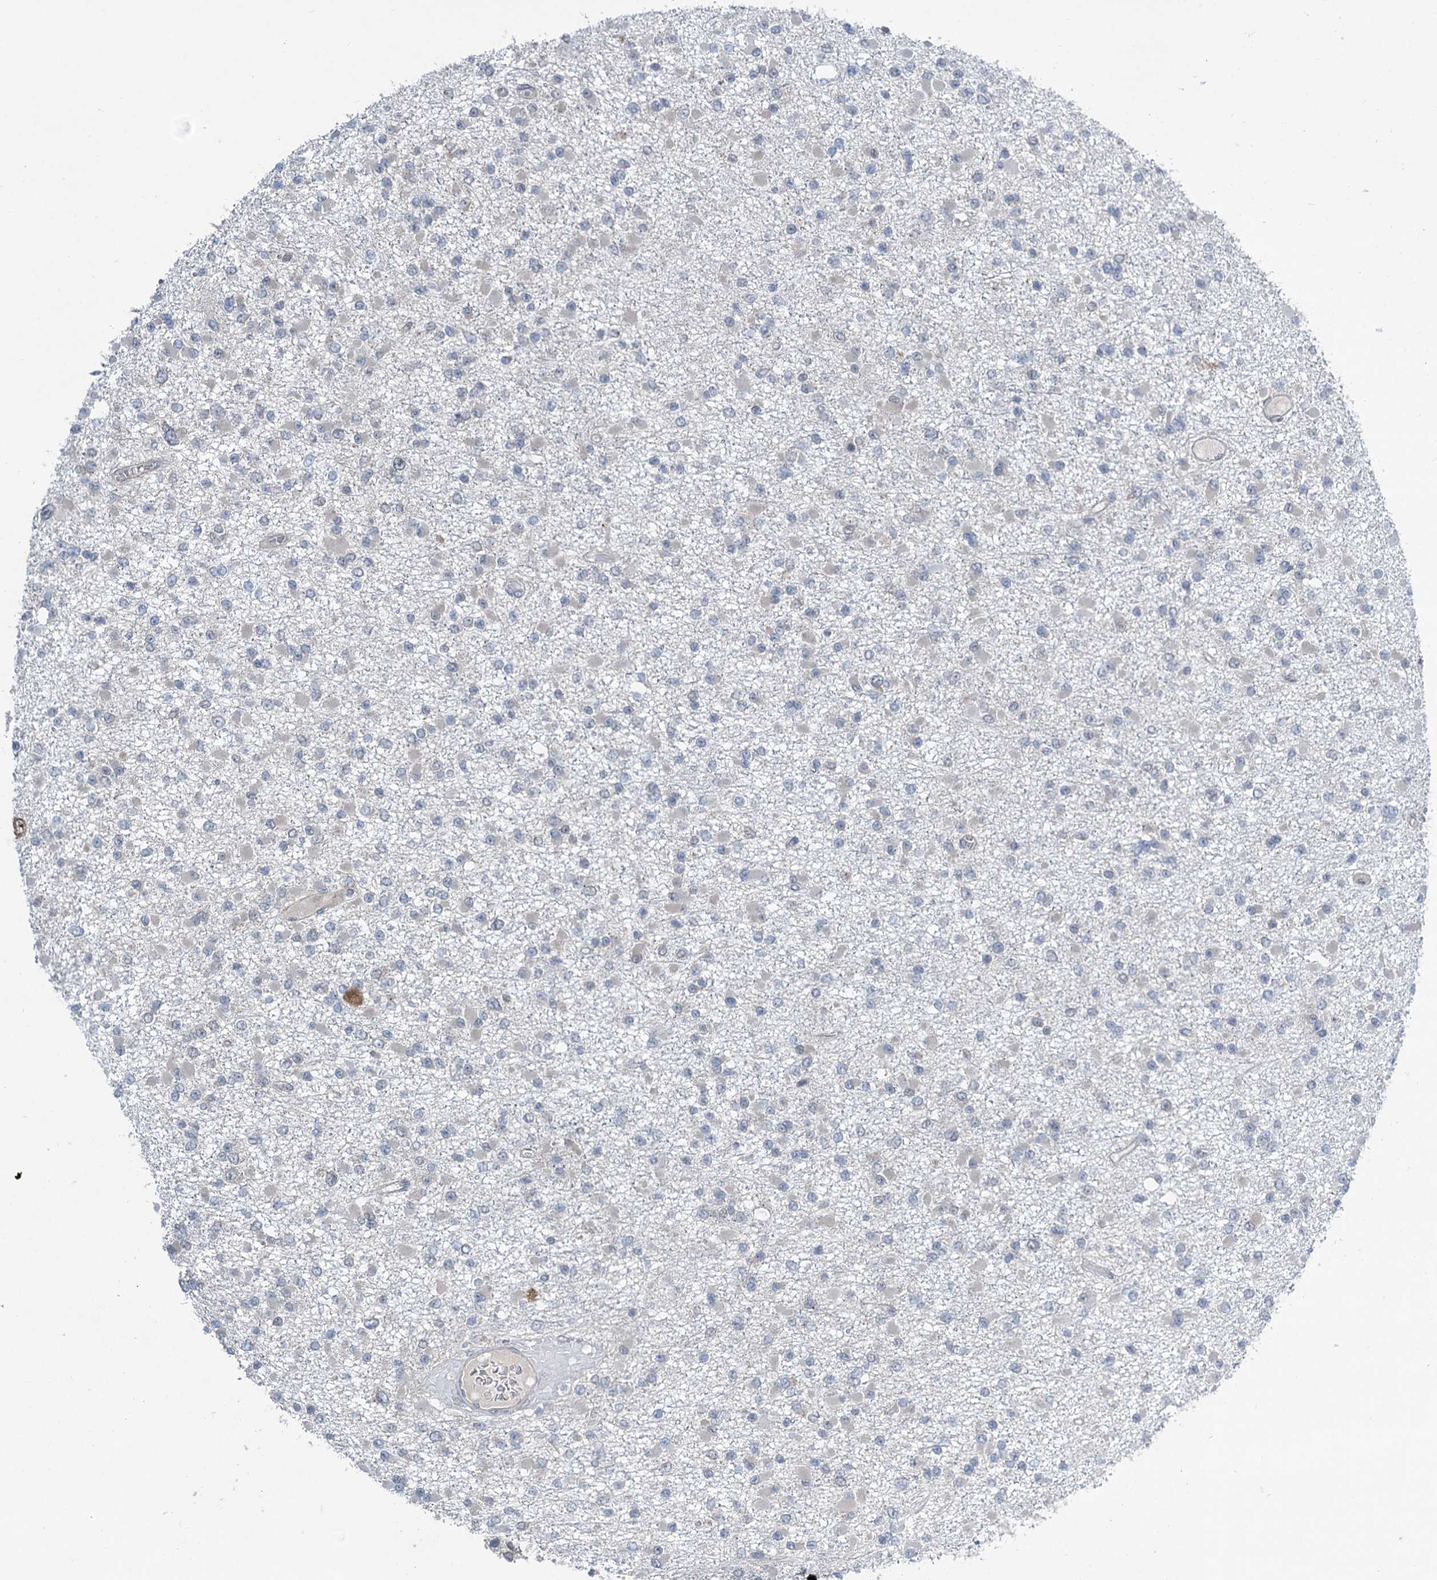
{"staining": {"intensity": "negative", "quantity": "none", "location": "none"}, "tissue": "glioma", "cell_type": "Tumor cells", "image_type": "cancer", "snomed": [{"axis": "morphology", "description": "Glioma, malignant, Low grade"}, {"axis": "topography", "description": "Brain"}], "caption": "Glioma stained for a protein using immunohistochemistry (IHC) exhibits no expression tumor cells.", "gene": "DCUN1D4", "patient": {"sex": "female", "age": 22}}